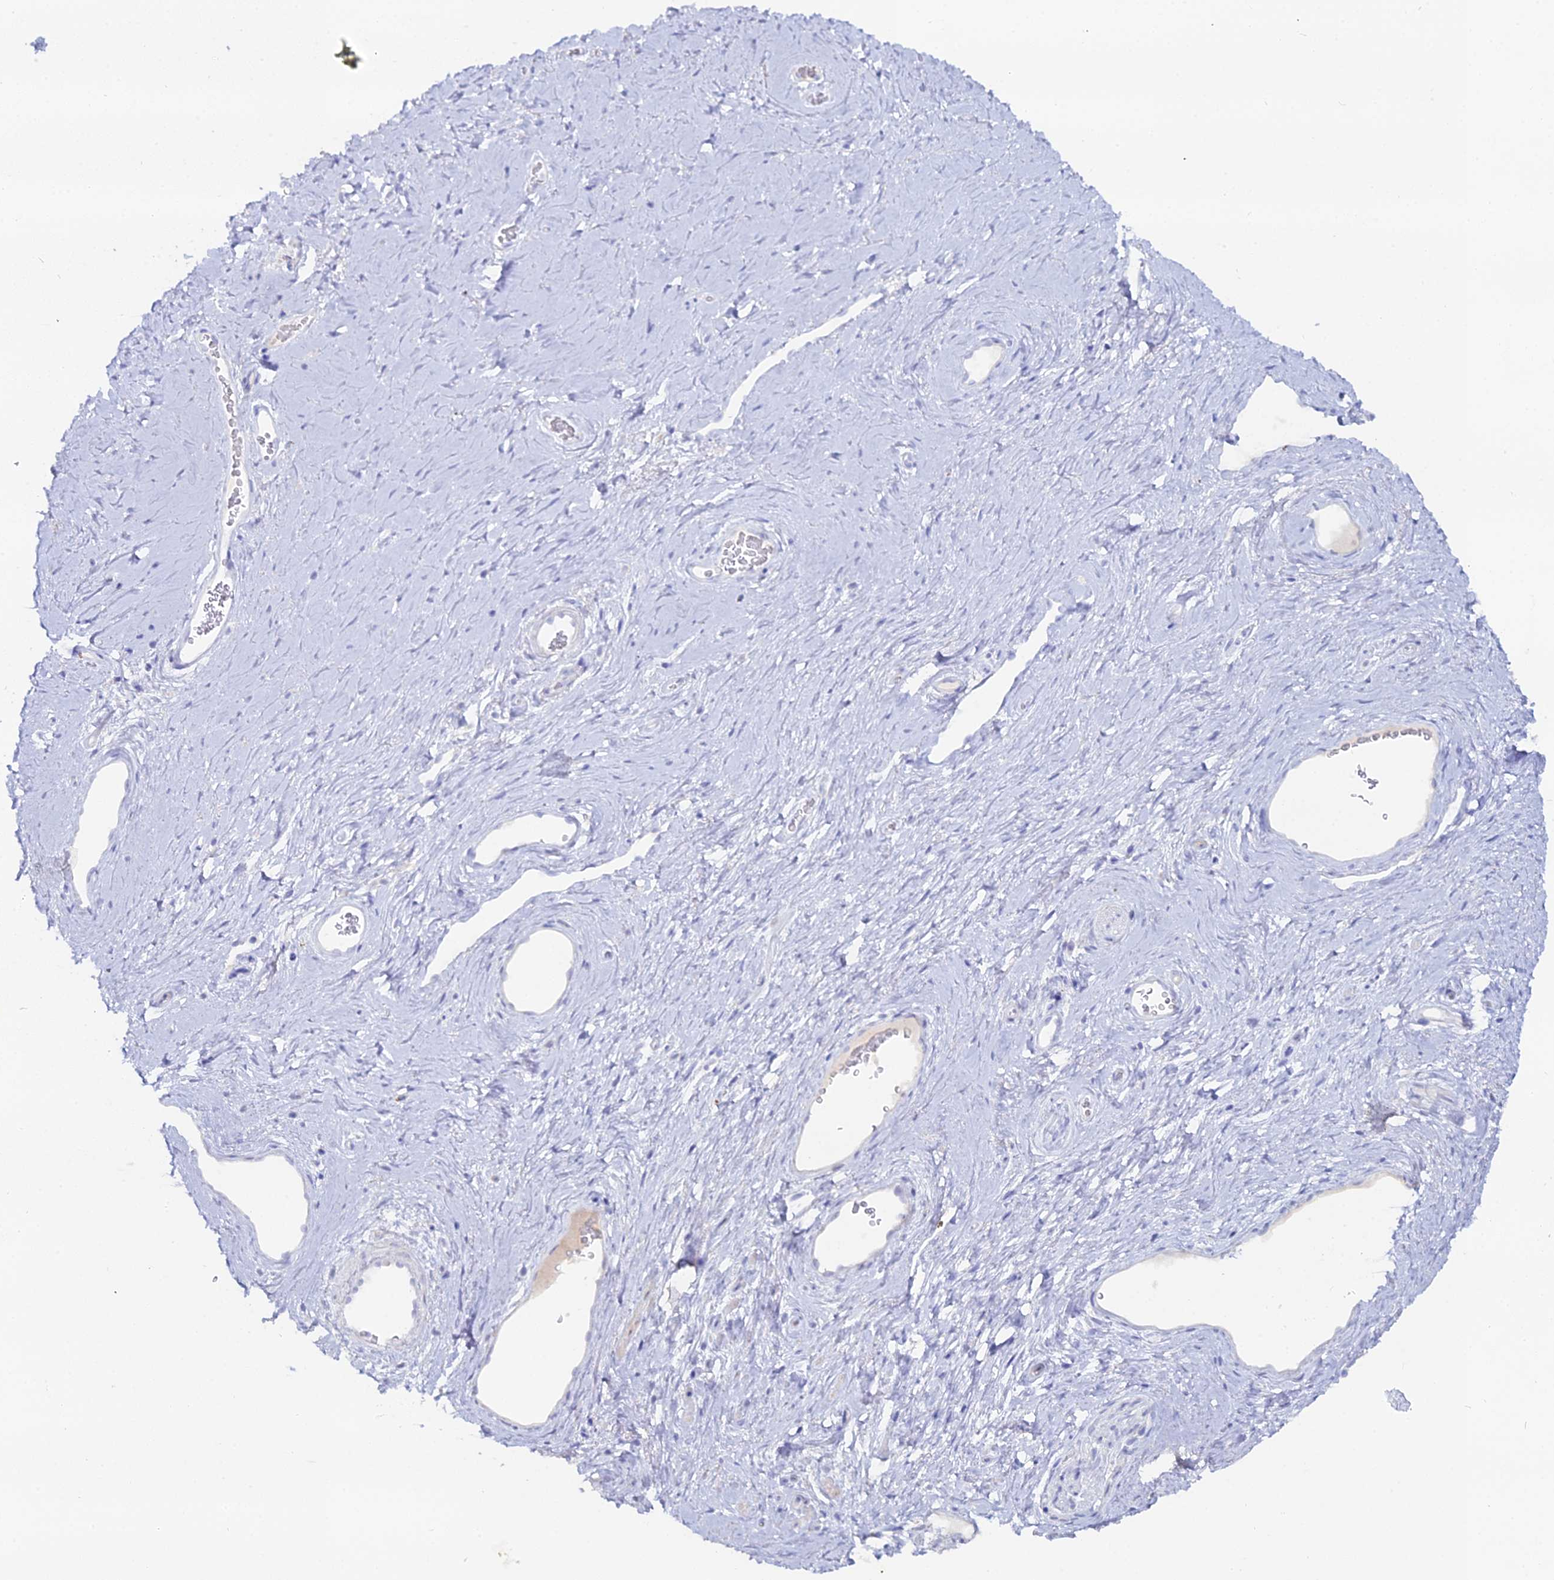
{"staining": {"intensity": "negative", "quantity": "none", "location": "none"}, "tissue": "soft tissue", "cell_type": "Fibroblasts", "image_type": "normal", "snomed": [{"axis": "morphology", "description": "Normal tissue, NOS"}, {"axis": "morphology", "description": "Adenocarcinoma, NOS"}, {"axis": "topography", "description": "Rectum"}, {"axis": "topography", "description": "Vagina"}, {"axis": "topography", "description": "Peripheral nerve tissue"}], "caption": "High power microscopy image of an immunohistochemistry (IHC) histopathology image of unremarkable soft tissue, revealing no significant expression in fibroblasts.", "gene": "DHX34", "patient": {"sex": "female", "age": 71}}